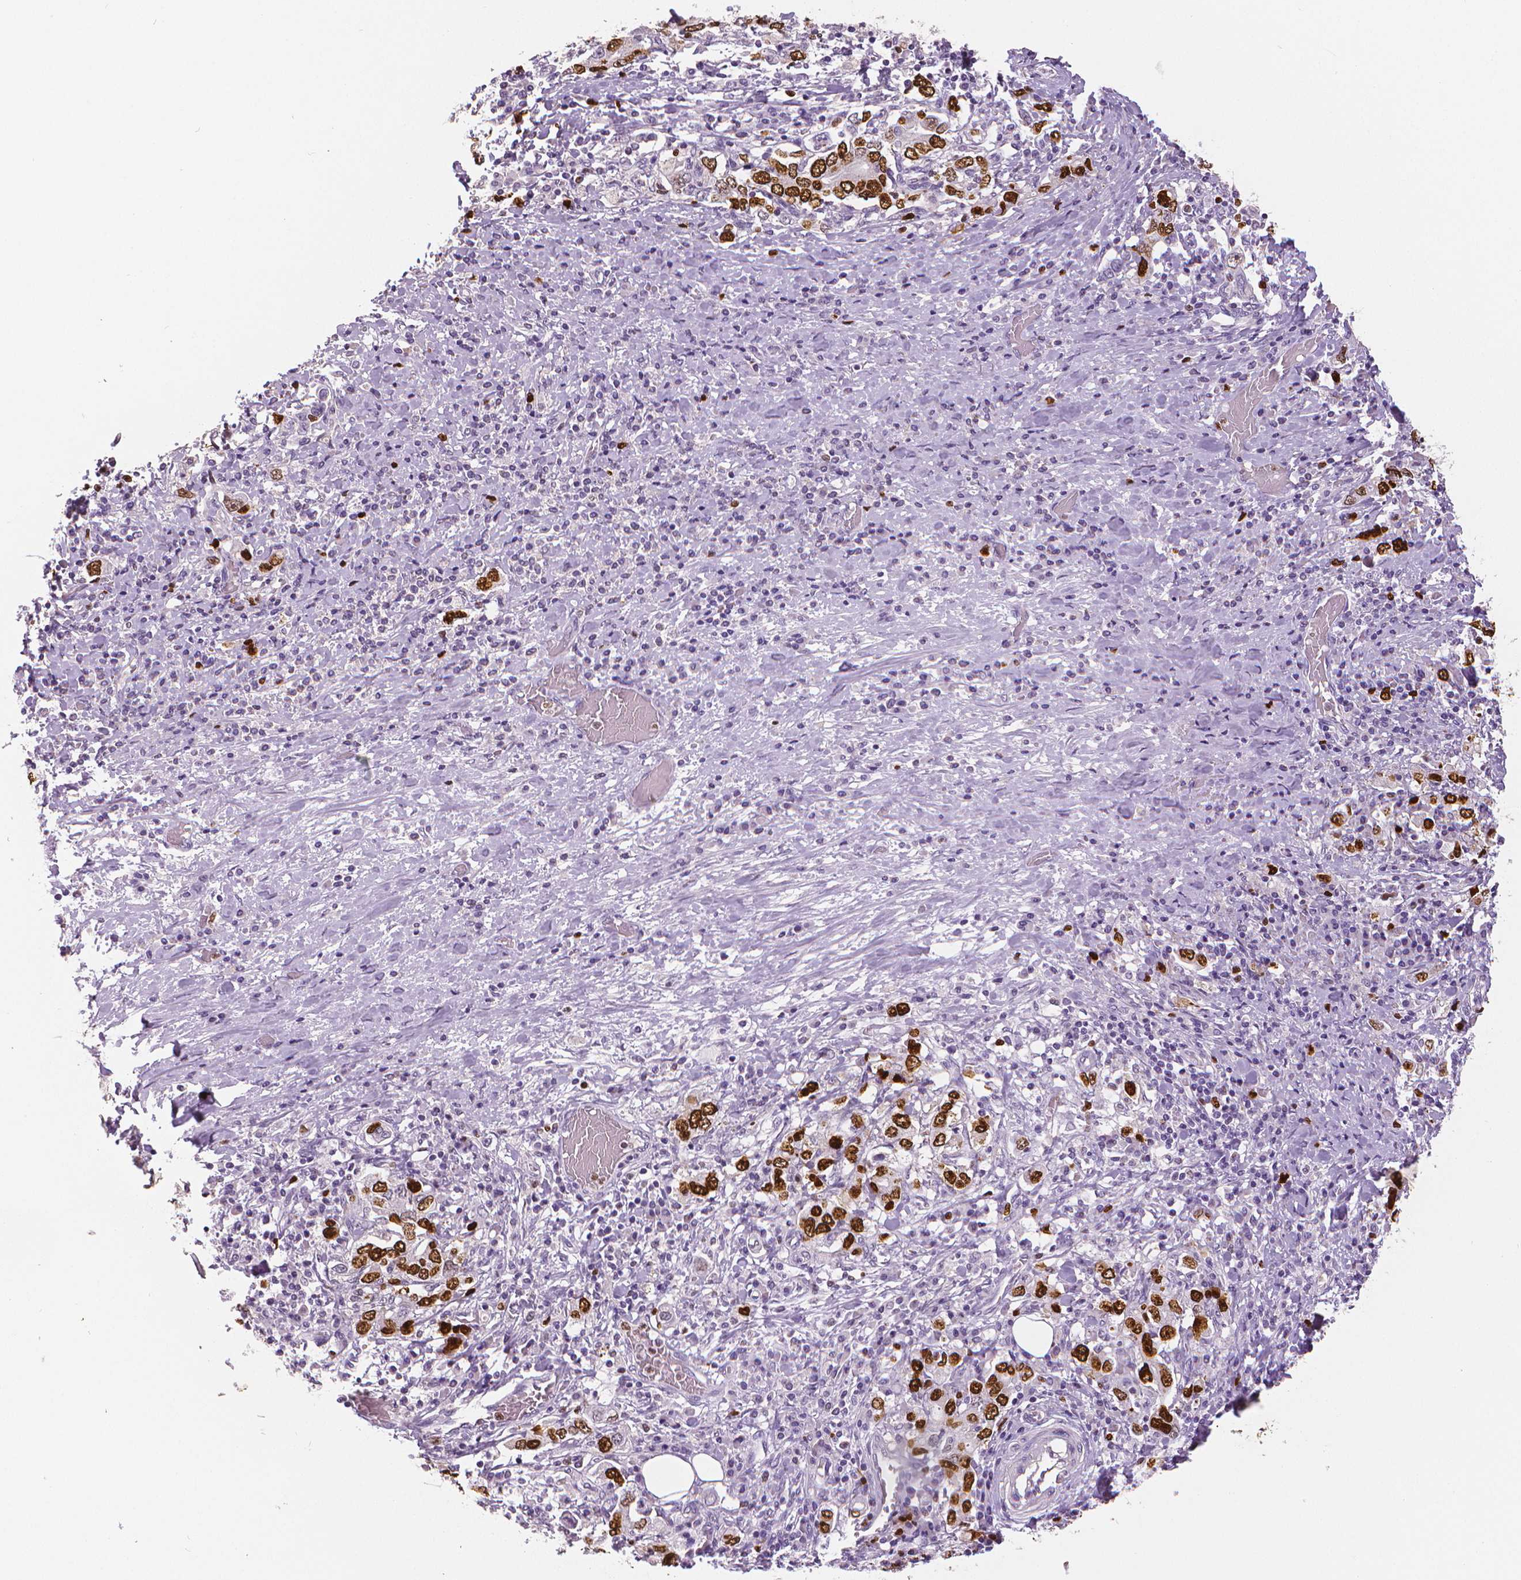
{"staining": {"intensity": "strong", "quantity": ">75%", "location": "nuclear"}, "tissue": "stomach cancer", "cell_type": "Tumor cells", "image_type": "cancer", "snomed": [{"axis": "morphology", "description": "Adenocarcinoma, NOS"}, {"axis": "topography", "description": "Stomach, upper"}, {"axis": "topography", "description": "Stomach"}], "caption": "An image of human stomach cancer (adenocarcinoma) stained for a protein displays strong nuclear brown staining in tumor cells. The staining was performed using DAB (3,3'-diaminobenzidine) to visualize the protein expression in brown, while the nuclei were stained in blue with hematoxylin (Magnification: 20x).", "gene": "MKI67", "patient": {"sex": "male", "age": 62}}